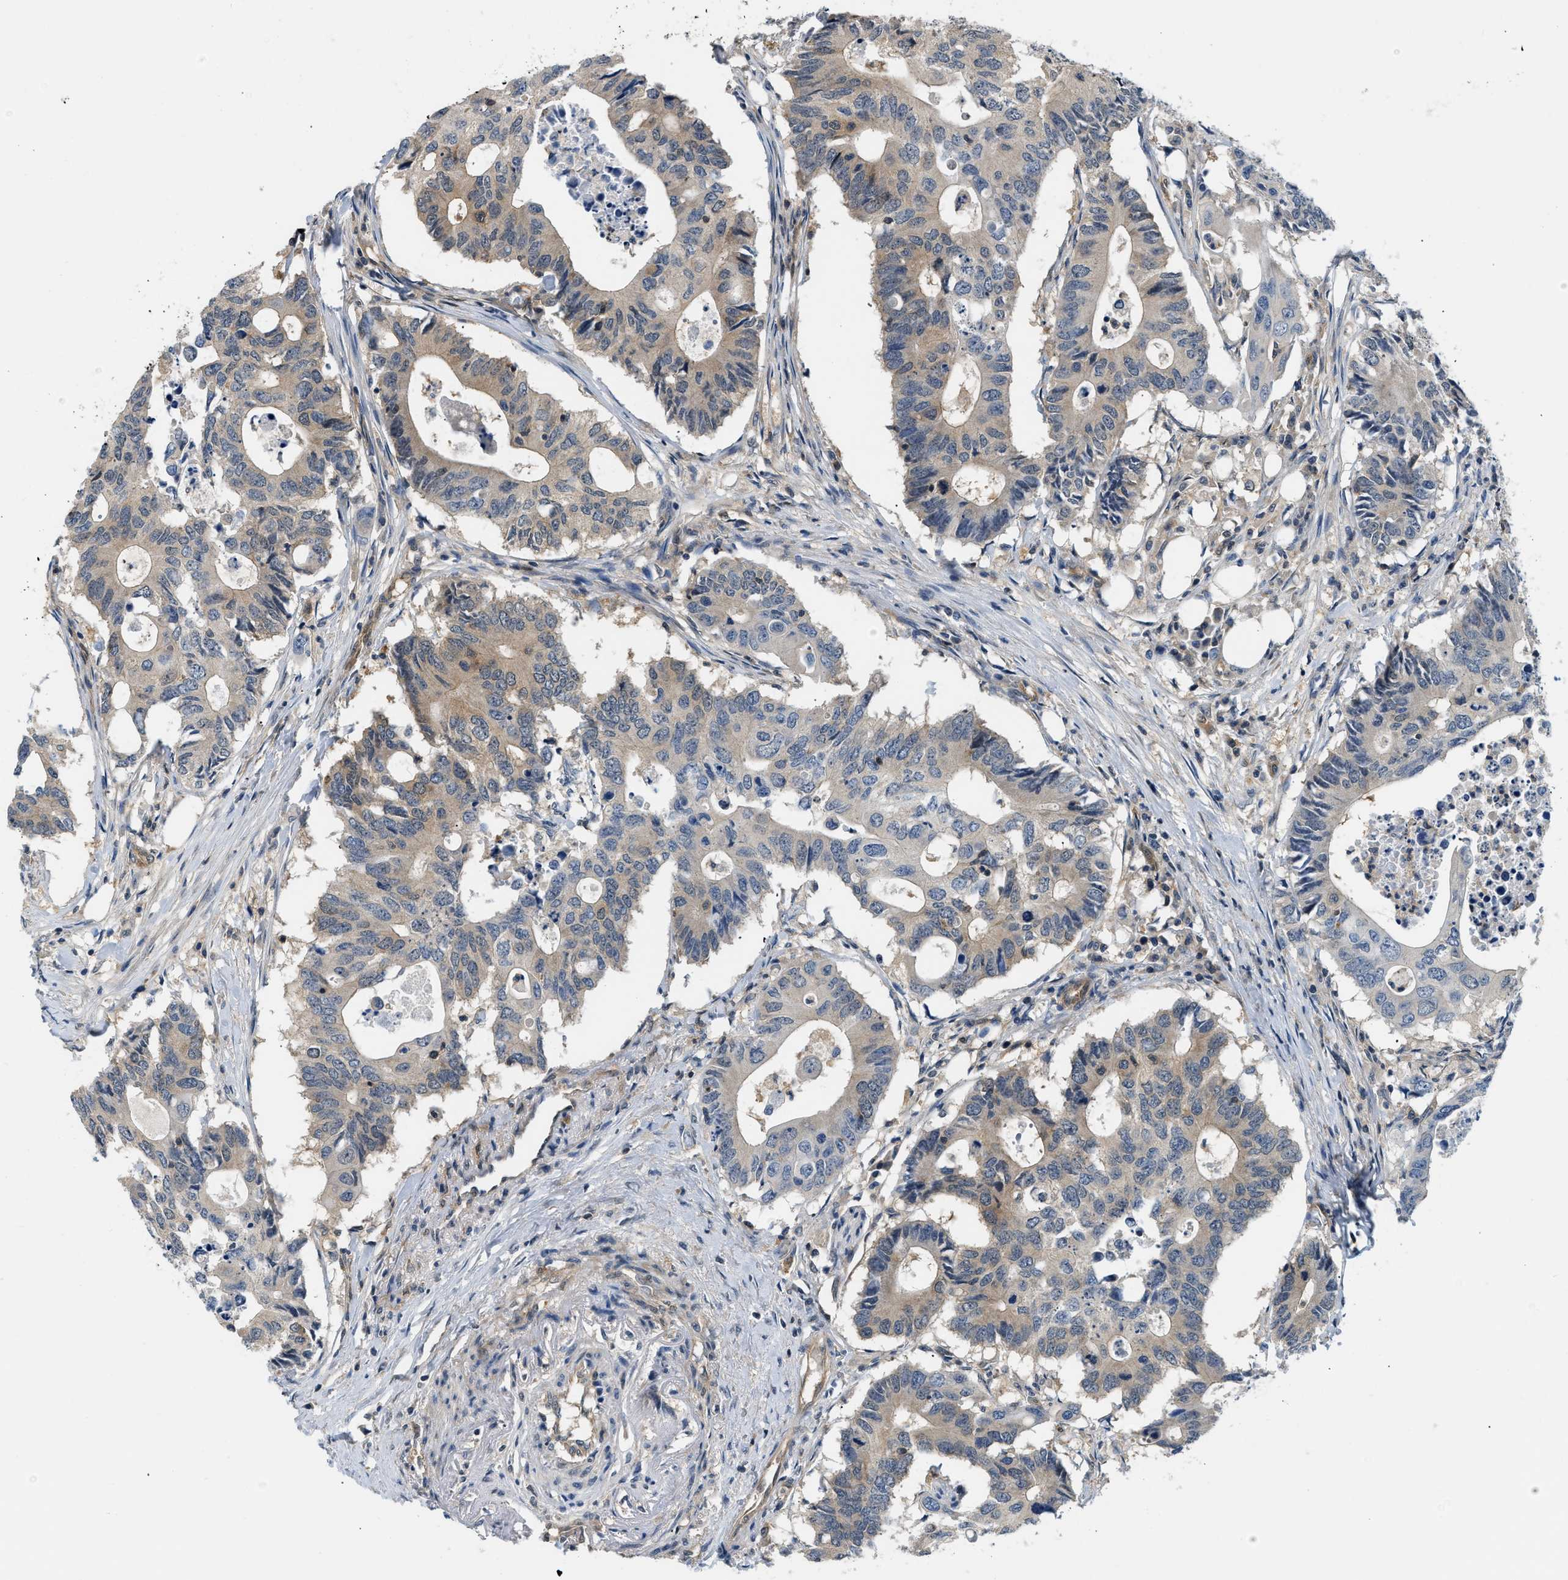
{"staining": {"intensity": "weak", "quantity": ">75%", "location": "cytoplasmic/membranous"}, "tissue": "colorectal cancer", "cell_type": "Tumor cells", "image_type": "cancer", "snomed": [{"axis": "morphology", "description": "Adenocarcinoma, NOS"}, {"axis": "topography", "description": "Colon"}], "caption": "IHC of adenocarcinoma (colorectal) demonstrates low levels of weak cytoplasmic/membranous positivity in approximately >75% of tumor cells.", "gene": "EIF4EBP2", "patient": {"sex": "male", "age": 71}}